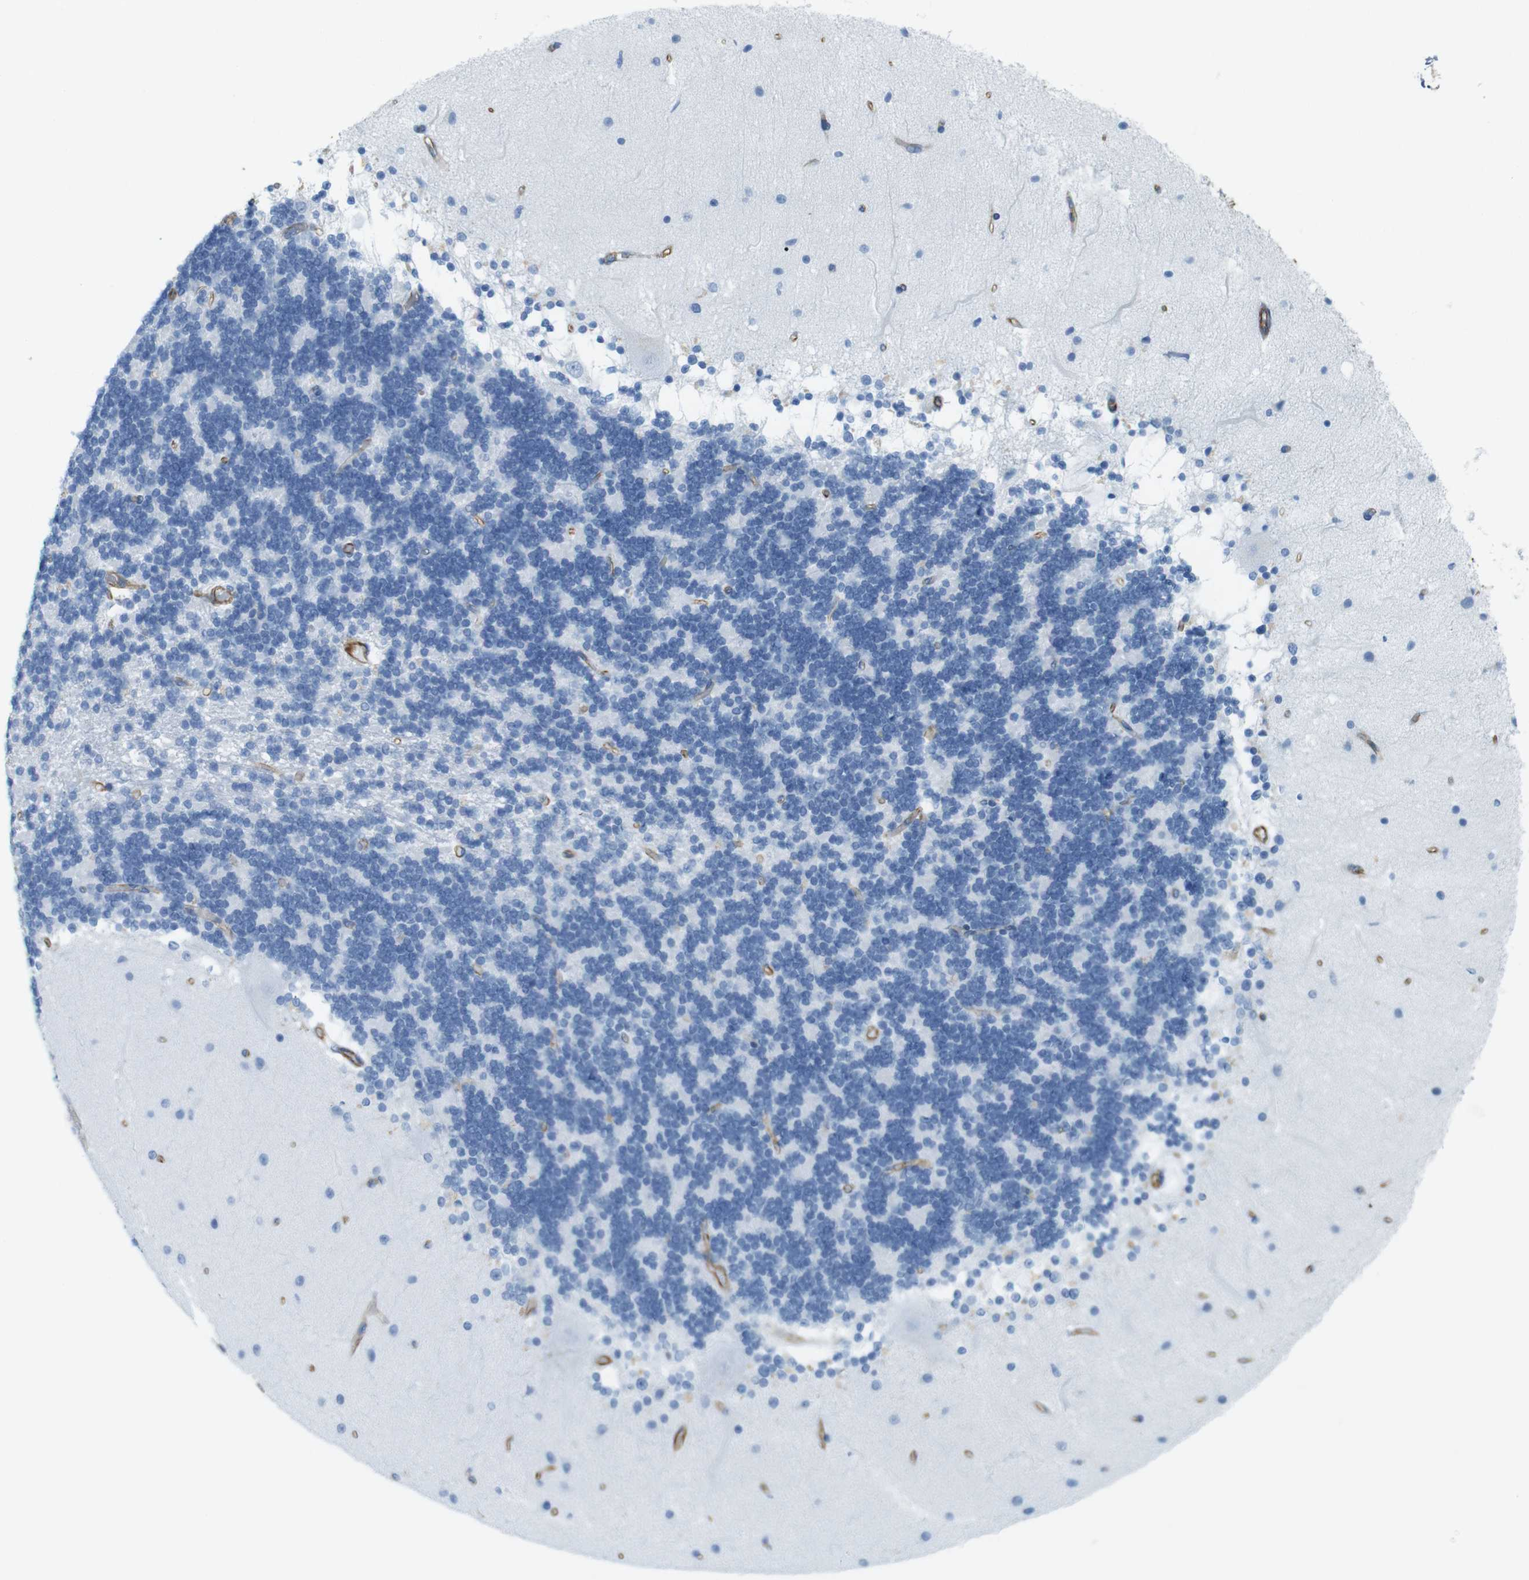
{"staining": {"intensity": "negative", "quantity": "none", "location": "none"}, "tissue": "cerebellum", "cell_type": "Cells in granular layer", "image_type": "normal", "snomed": [{"axis": "morphology", "description": "Normal tissue, NOS"}, {"axis": "topography", "description": "Cerebellum"}], "caption": "Immunohistochemical staining of normal human cerebellum reveals no significant expression in cells in granular layer. The staining is performed using DAB (3,3'-diaminobenzidine) brown chromogen with nuclei counter-stained in using hematoxylin.", "gene": "MS4A10", "patient": {"sex": "female", "age": 54}}